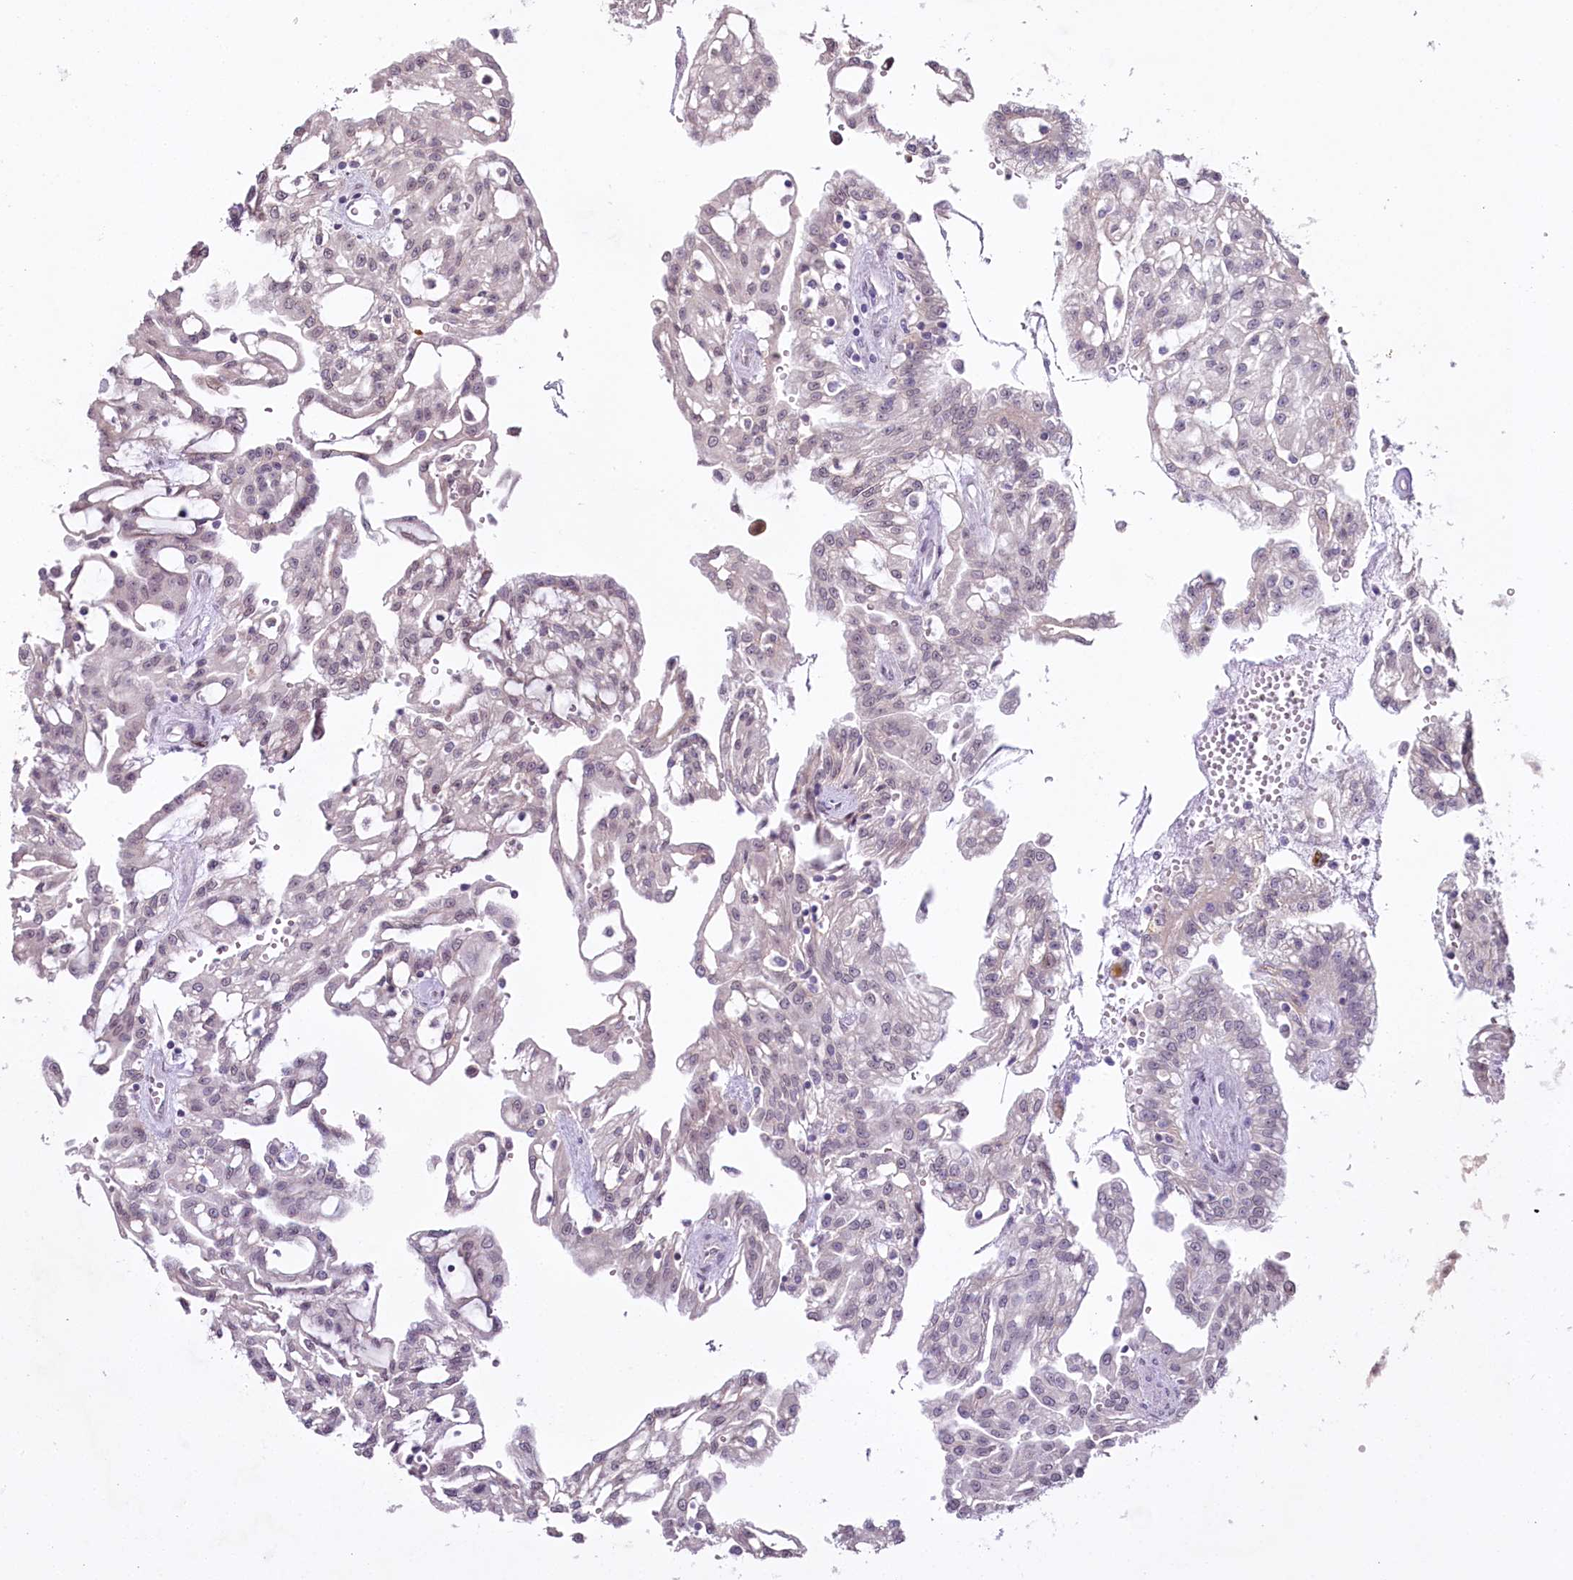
{"staining": {"intensity": "negative", "quantity": "none", "location": "none"}, "tissue": "renal cancer", "cell_type": "Tumor cells", "image_type": "cancer", "snomed": [{"axis": "morphology", "description": "Adenocarcinoma, NOS"}, {"axis": "topography", "description": "Kidney"}], "caption": "Immunohistochemical staining of human renal cancer (adenocarcinoma) reveals no significant expression in tumor cells.", "gene": "HPD", "patient": {"sex": "male", "age": 63}}